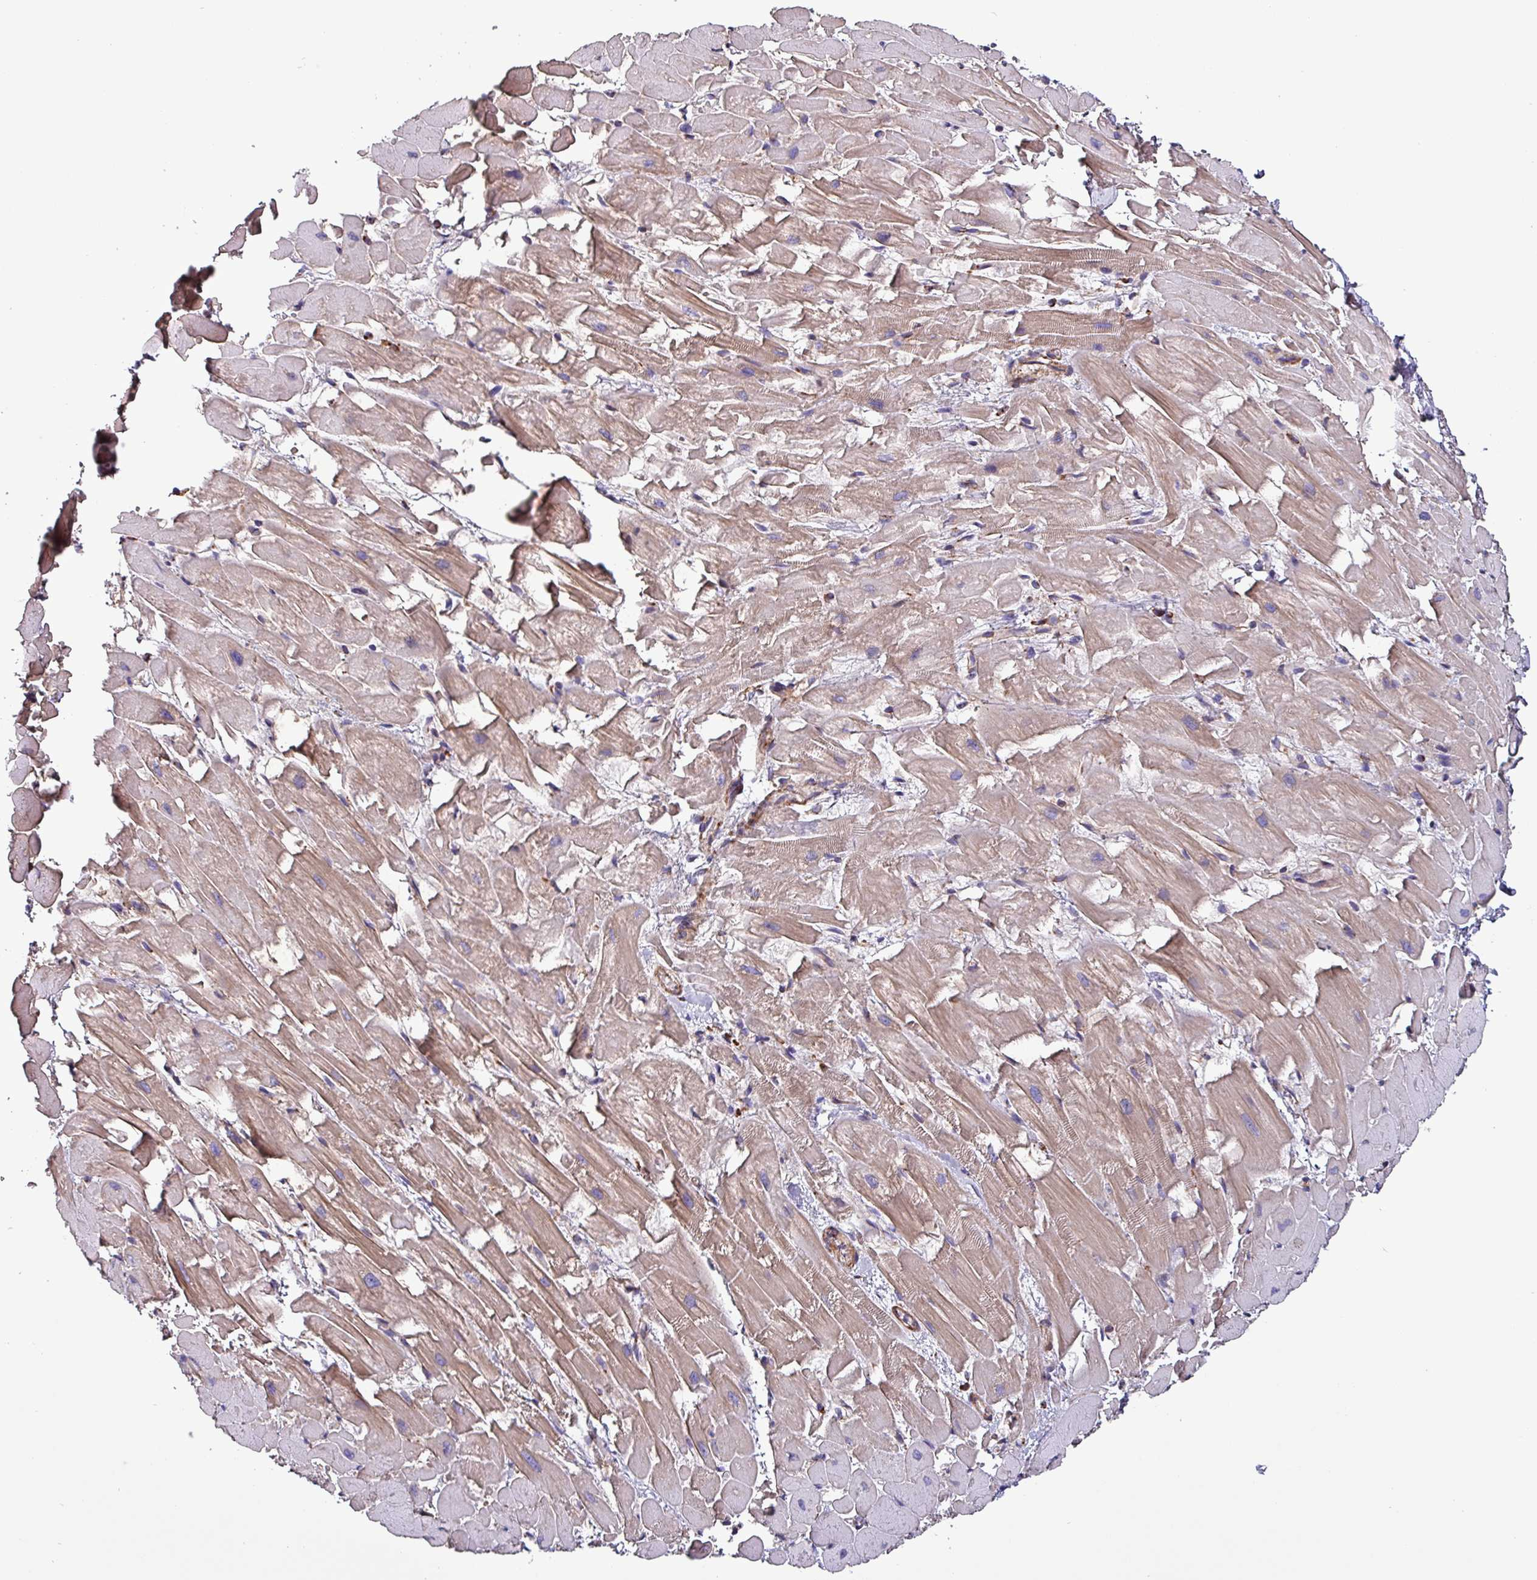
{"staining": {"intensity": "weak", "quantity": ">75%", "location": "cytoplasmic/membranous"}, "tissue": "heart muscle", "cell_type": "Cardiomyocytes", "image_type": "normal", "snomed": [{"axis": "morphology", "description": "Normal tissue, NOS"}, {"axis": "topography", "description": "Heart"}], "caption": "Benign heart muscle was stained to show a protein in brown. There is low levels of weak cytoplasmic/membranous staining in approximately >75% of cardiomyocytes. The staining was performed using DAB, with brown indicating positive protein expression. Nuclei are stained blue with hematoxylin.", "gene": "VAMP4", "patient": {"sex": "male", "age": 37}}